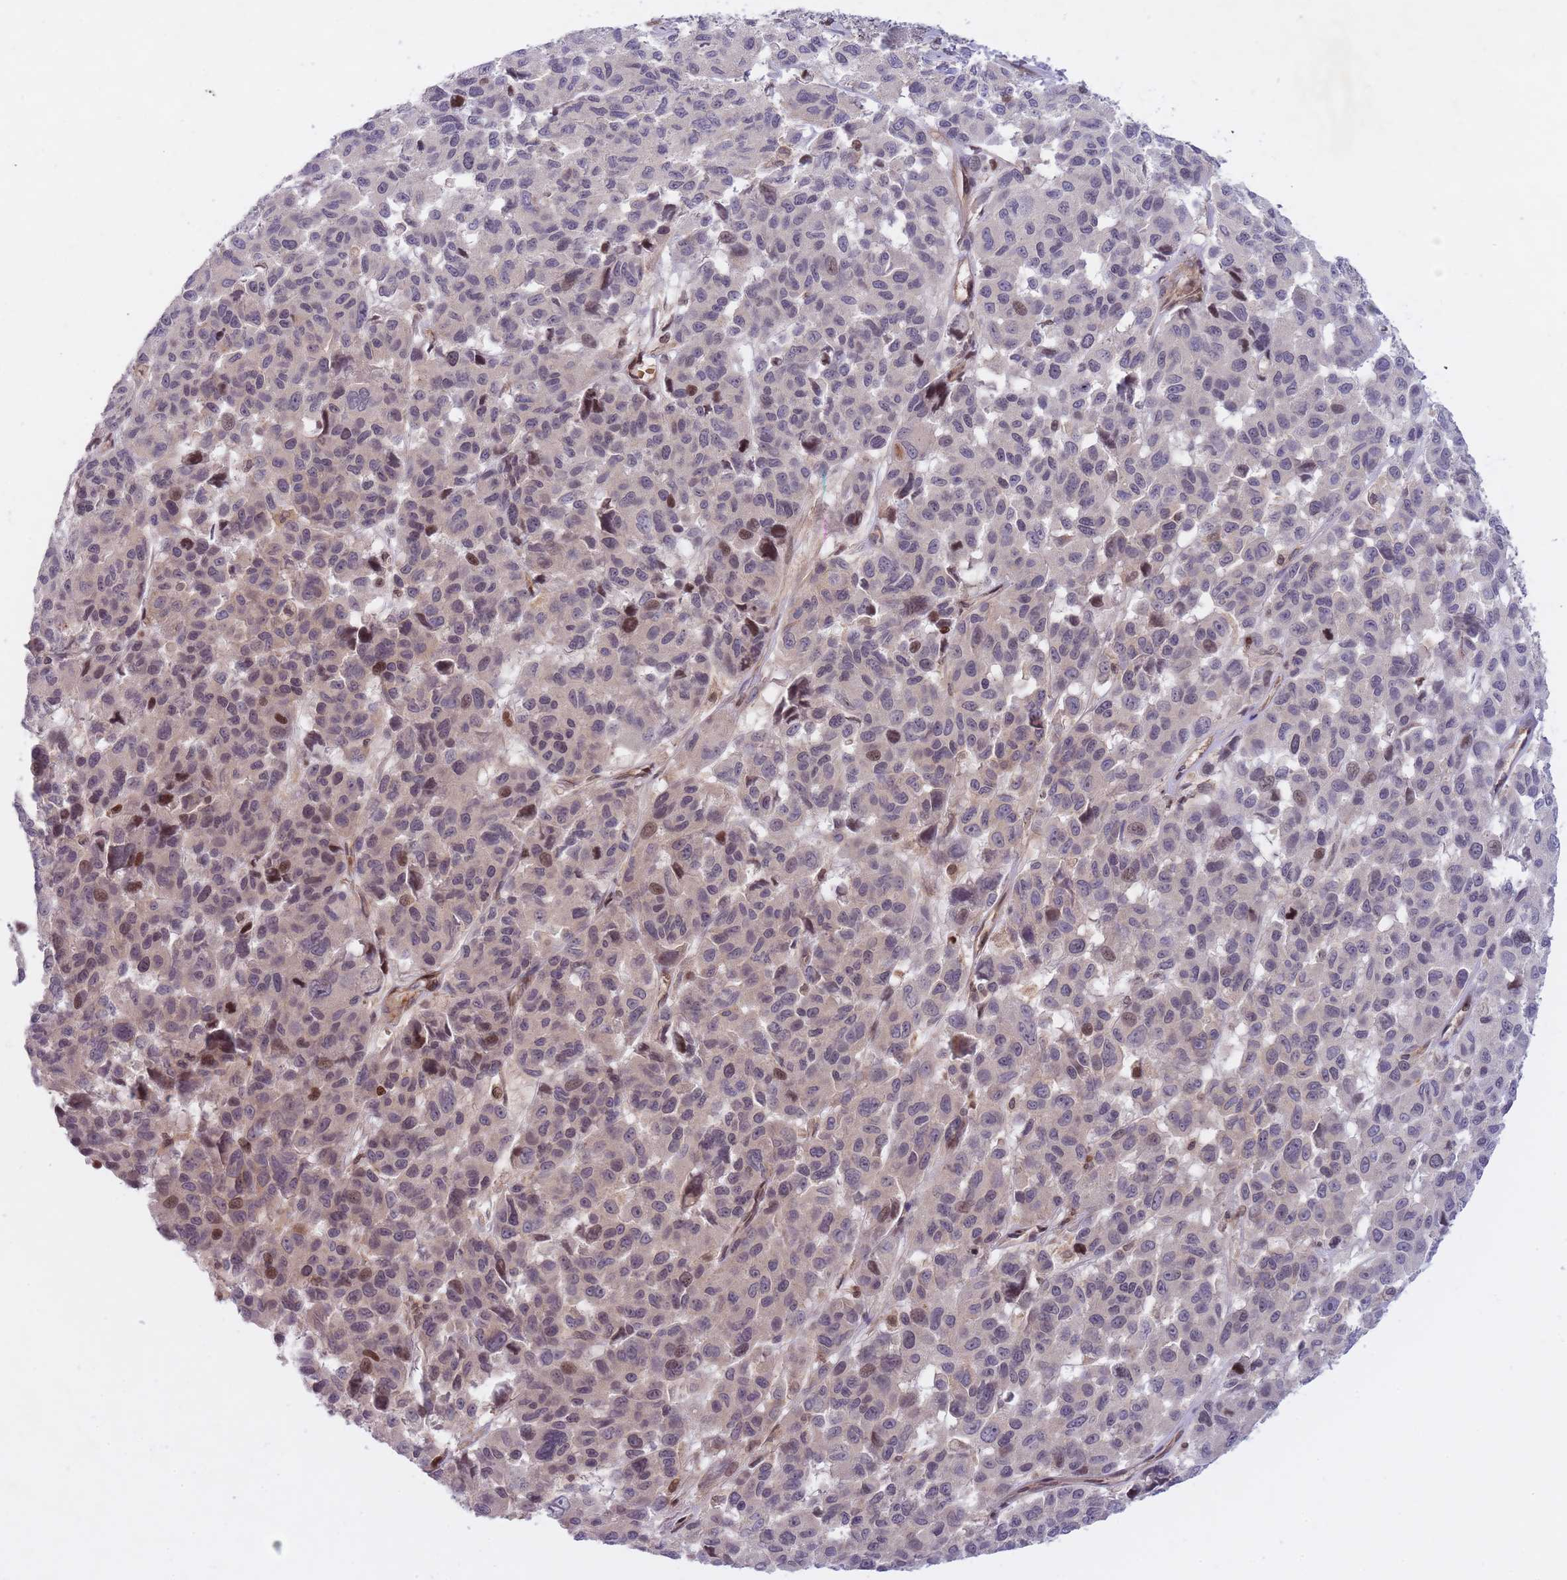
{"staining": {"intensity": "moderate", "quantity": "<25%", "location": "nuclear"}, "tissue": "melanoma", "cell_type": "Tumor cells", "image_type": "cancer", "snomed": [{"axis": "morphology", "description": "Malignant melanoma, NOS"}, {"axis": "topography", "description": "Skin"}], "caption": "Protein expression analysis of malignant melanoma demonstrates moderate nuclear positivity in approximately <25% of tumor cells. The staining was performed using DAB to visualize the protein expression in brown, while the nuclei were stained in blue with hematoxylin (Magnification: 20x).", "gene": "SLC35F5", "patient": {"sex": "female", "age": 66}}